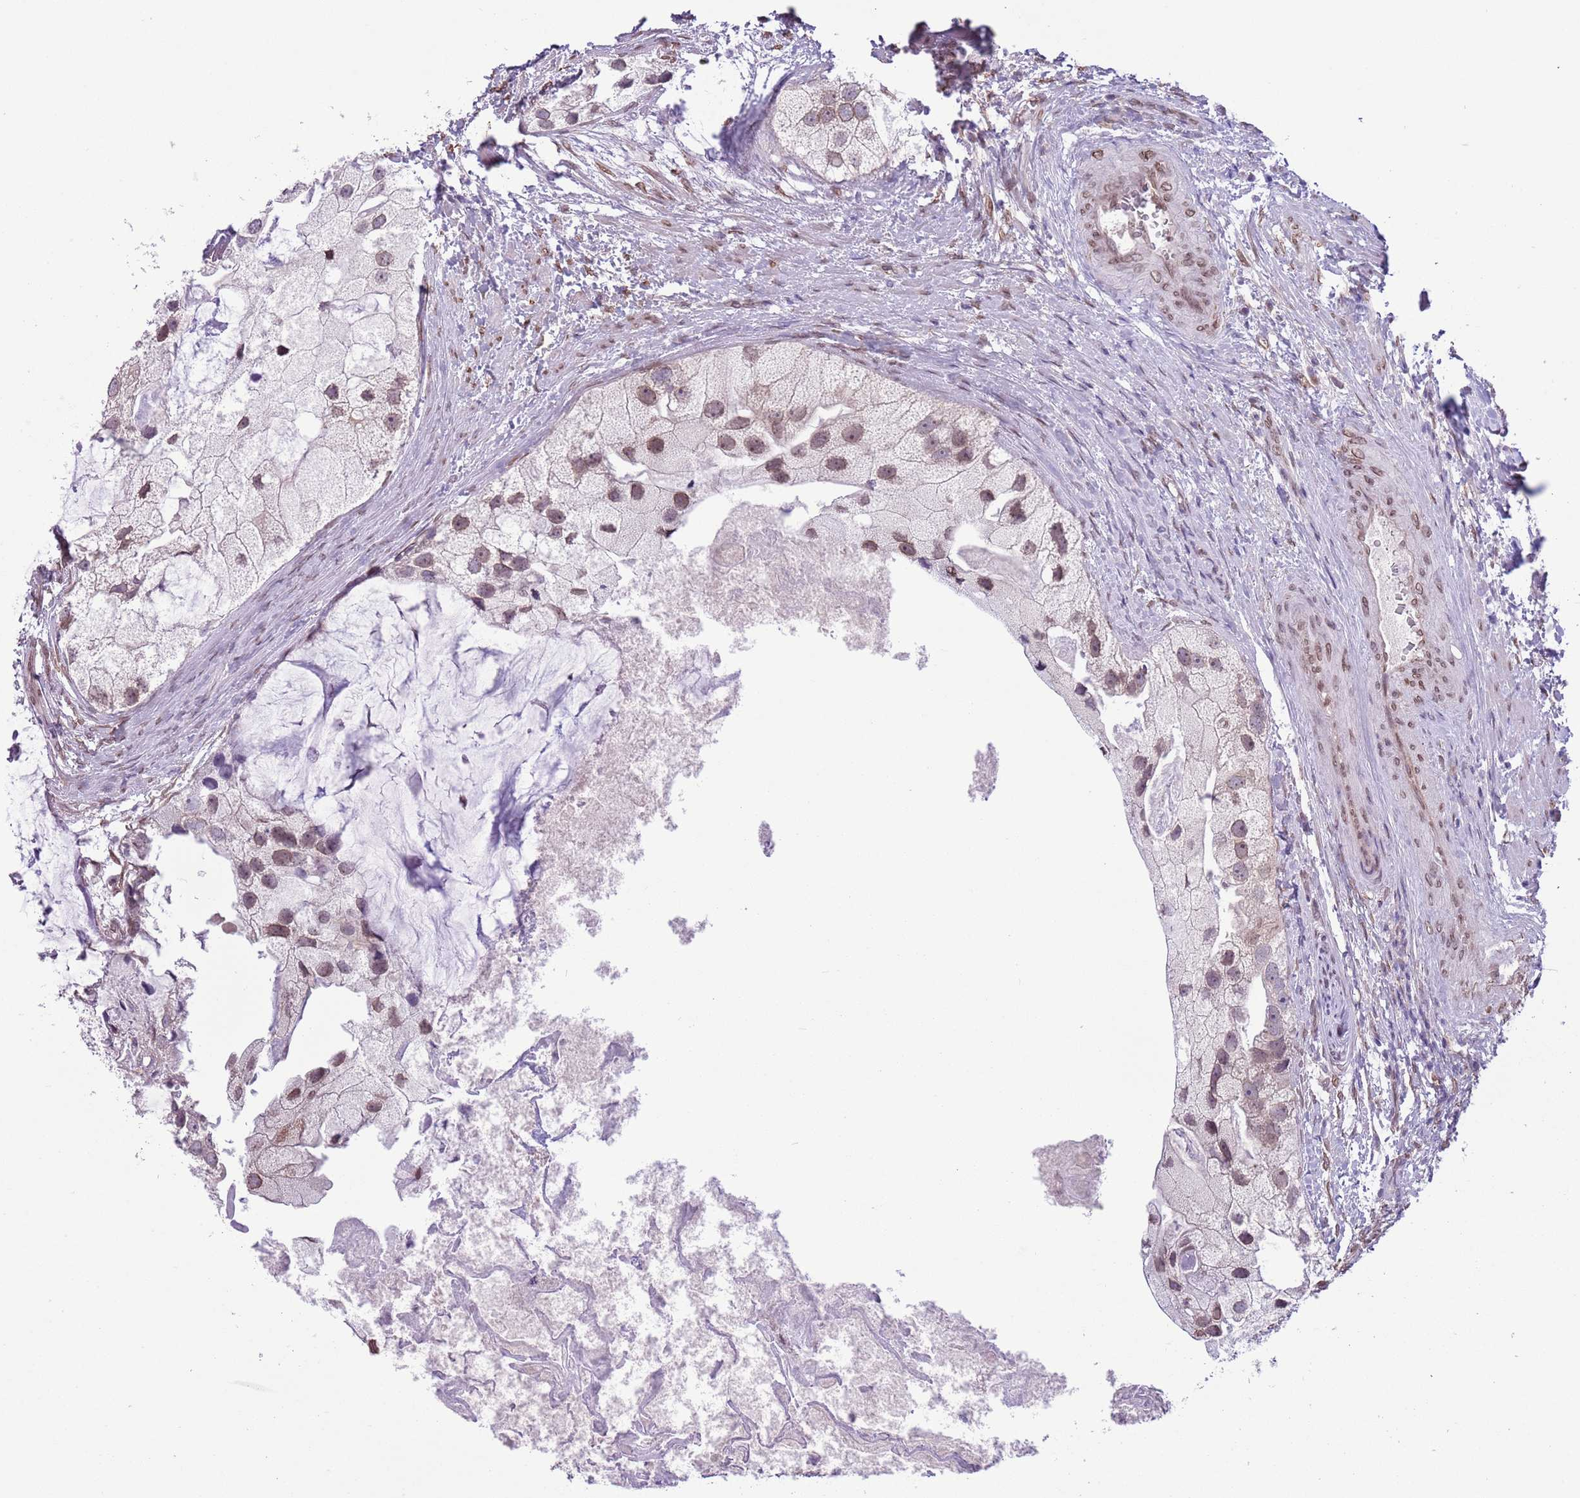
{"staining": {"intensity": "weak", "quantity": "25%-75%", "location": "nuclear"}, "tissue": "prostate cancer", "cell_type": "Tumor cells", "image_type": "cancer", "snomed": [{"axis": "morphology", "description": "Adenocarcinoma, High grade"}, {"axis": "topography", "description": "Prostate"}], "caption": "High-magnification brightfield microscopy of prostate cancer (adenocarcinoma (high-grade)) stained with DAB (brown) and counterstained with hematoxylin (blue). tumor cells exhibit weak nuclear staining is present in about25%-75% of cells.", "gene": "ZGLP1", "patient": {"sex": "male", "age": 62}}